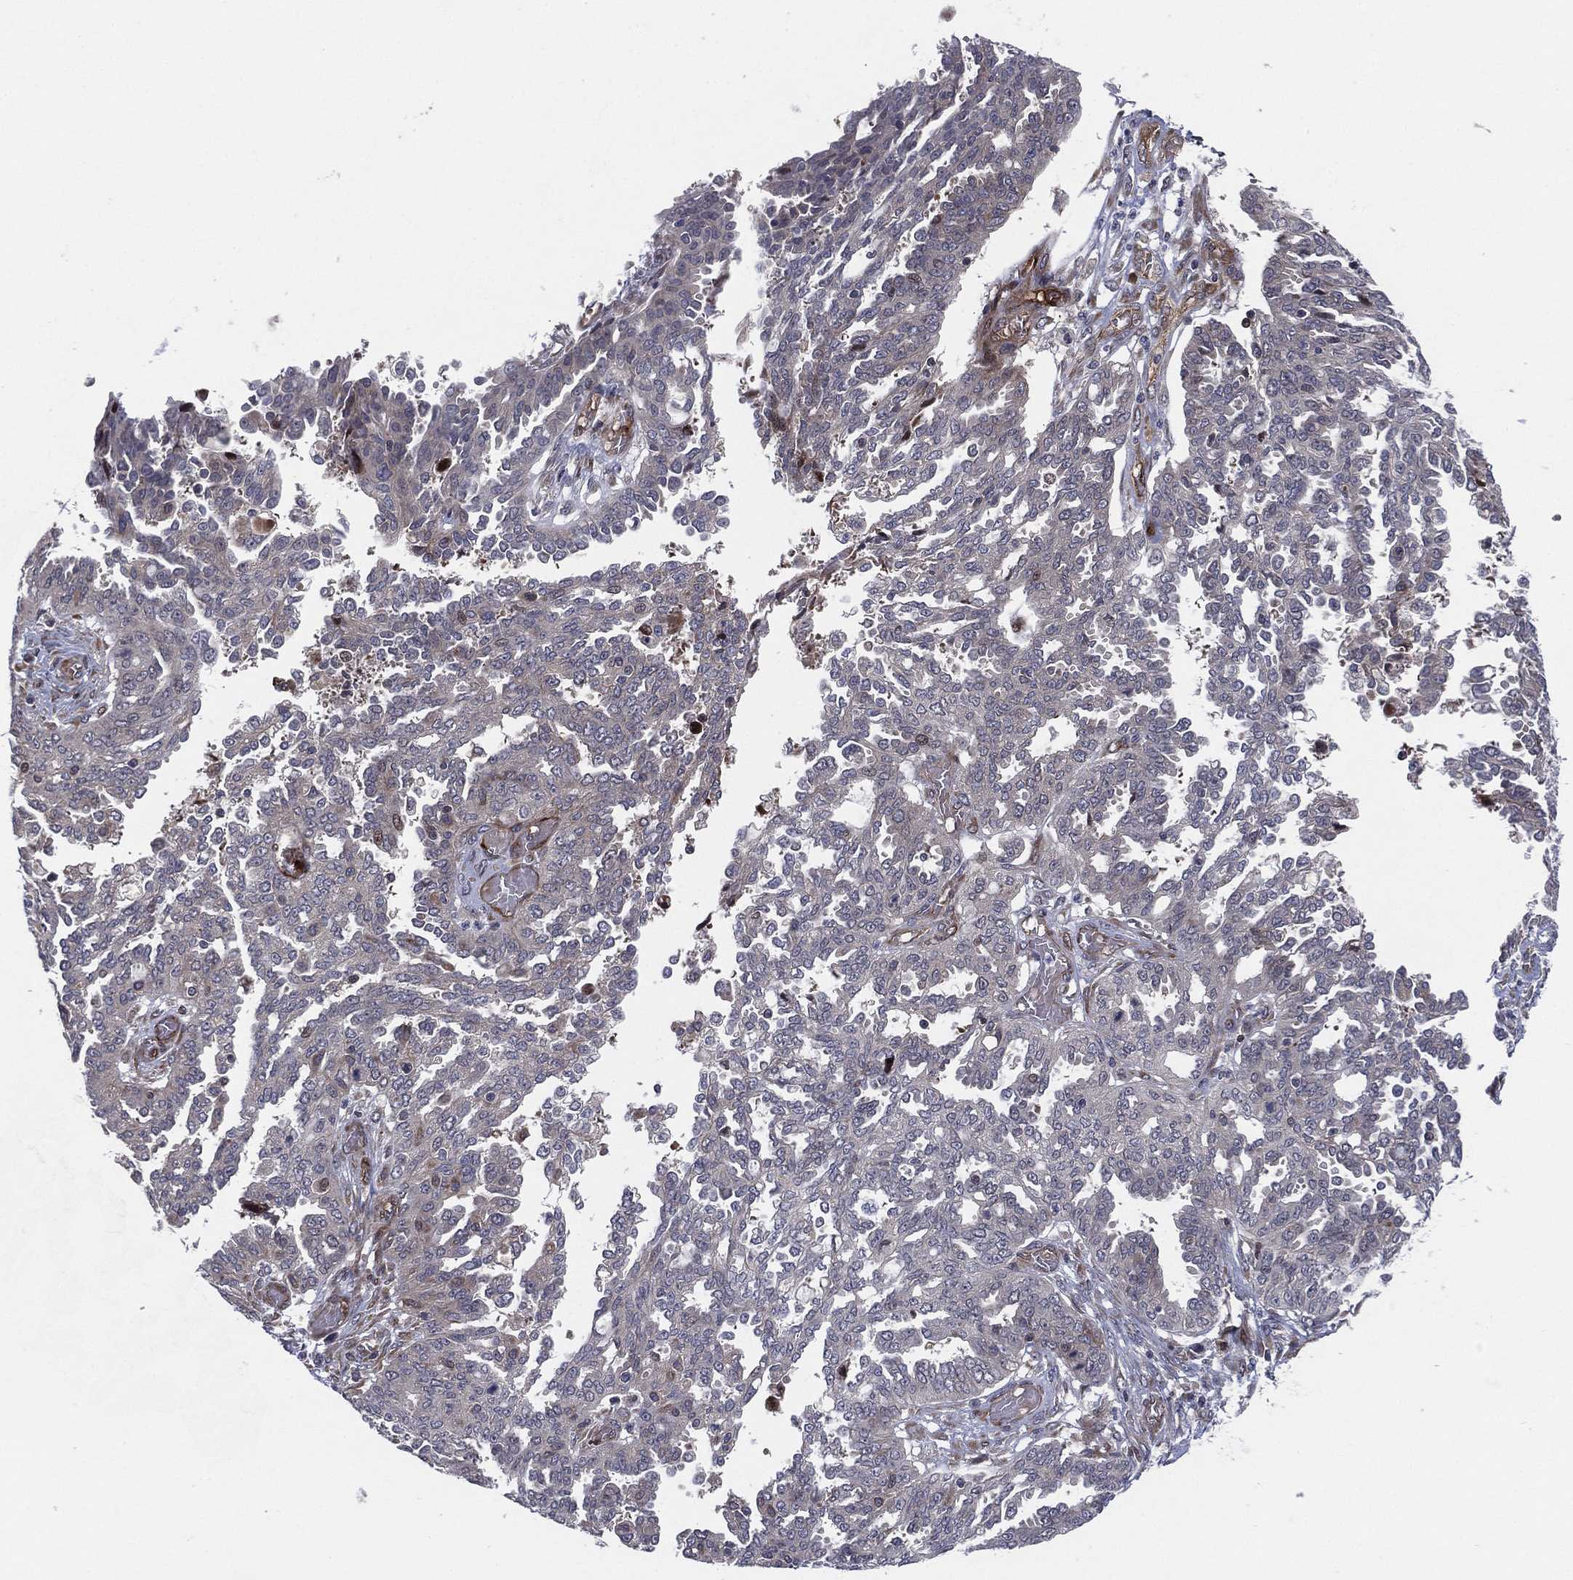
{"staining": {"intensity": "negative", "quantity": "none", "location": "none"}, "tissue": "ovarian cancer", "cell_type": "Tumor cells", "image_type": "cancer", "snomed": [{"axis": "morphology", "description": "Cystadenocarcinoma, serous, NOS"}, {"axis": "topography", "description": "Ovary"}], "caption": "This is an IHC image of human ovarian cancer. There is no staining in tumor cells.", "gene": "UTP14A", "patient": {"sex": "female", "age": 67}}